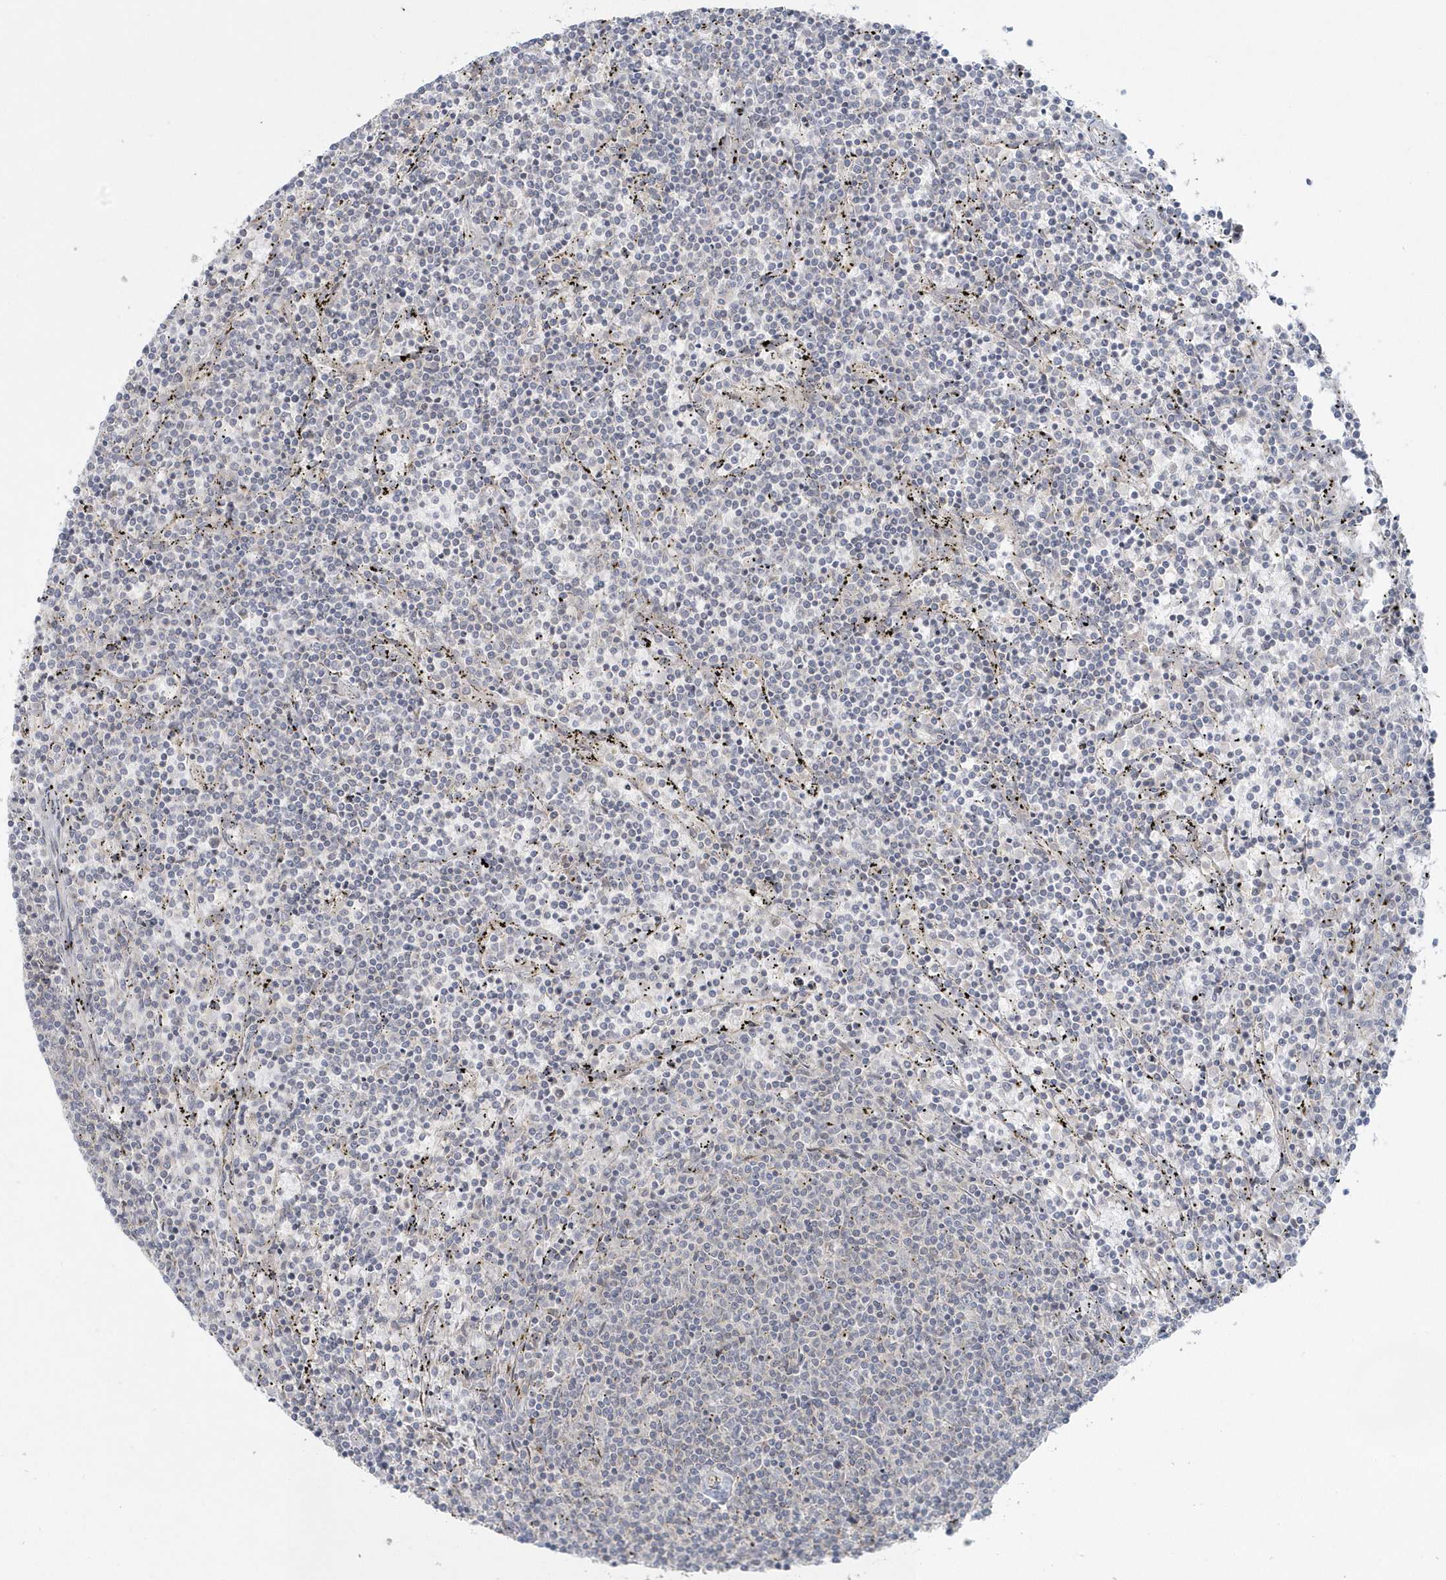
{"staining": {"intensity": "negative", "quantity": "none", "location": "none"}, "tissue": "lymphoma", "cell_type": "Tumor cells", "image_type": "cancer", "snomed": [{"axis": "morphology", "description": "Malignant lymphoma, non-Hodgkin's type, Low grade"}, {"axis": "topography", "description": "Spleen"}], "caption": "Lymphoma stained for a protein using immunohistochemistry (IHC) shows no expression tumor cells.", "gene": "BLTP3A", "patient": {"sex": "female", "age": 50}}